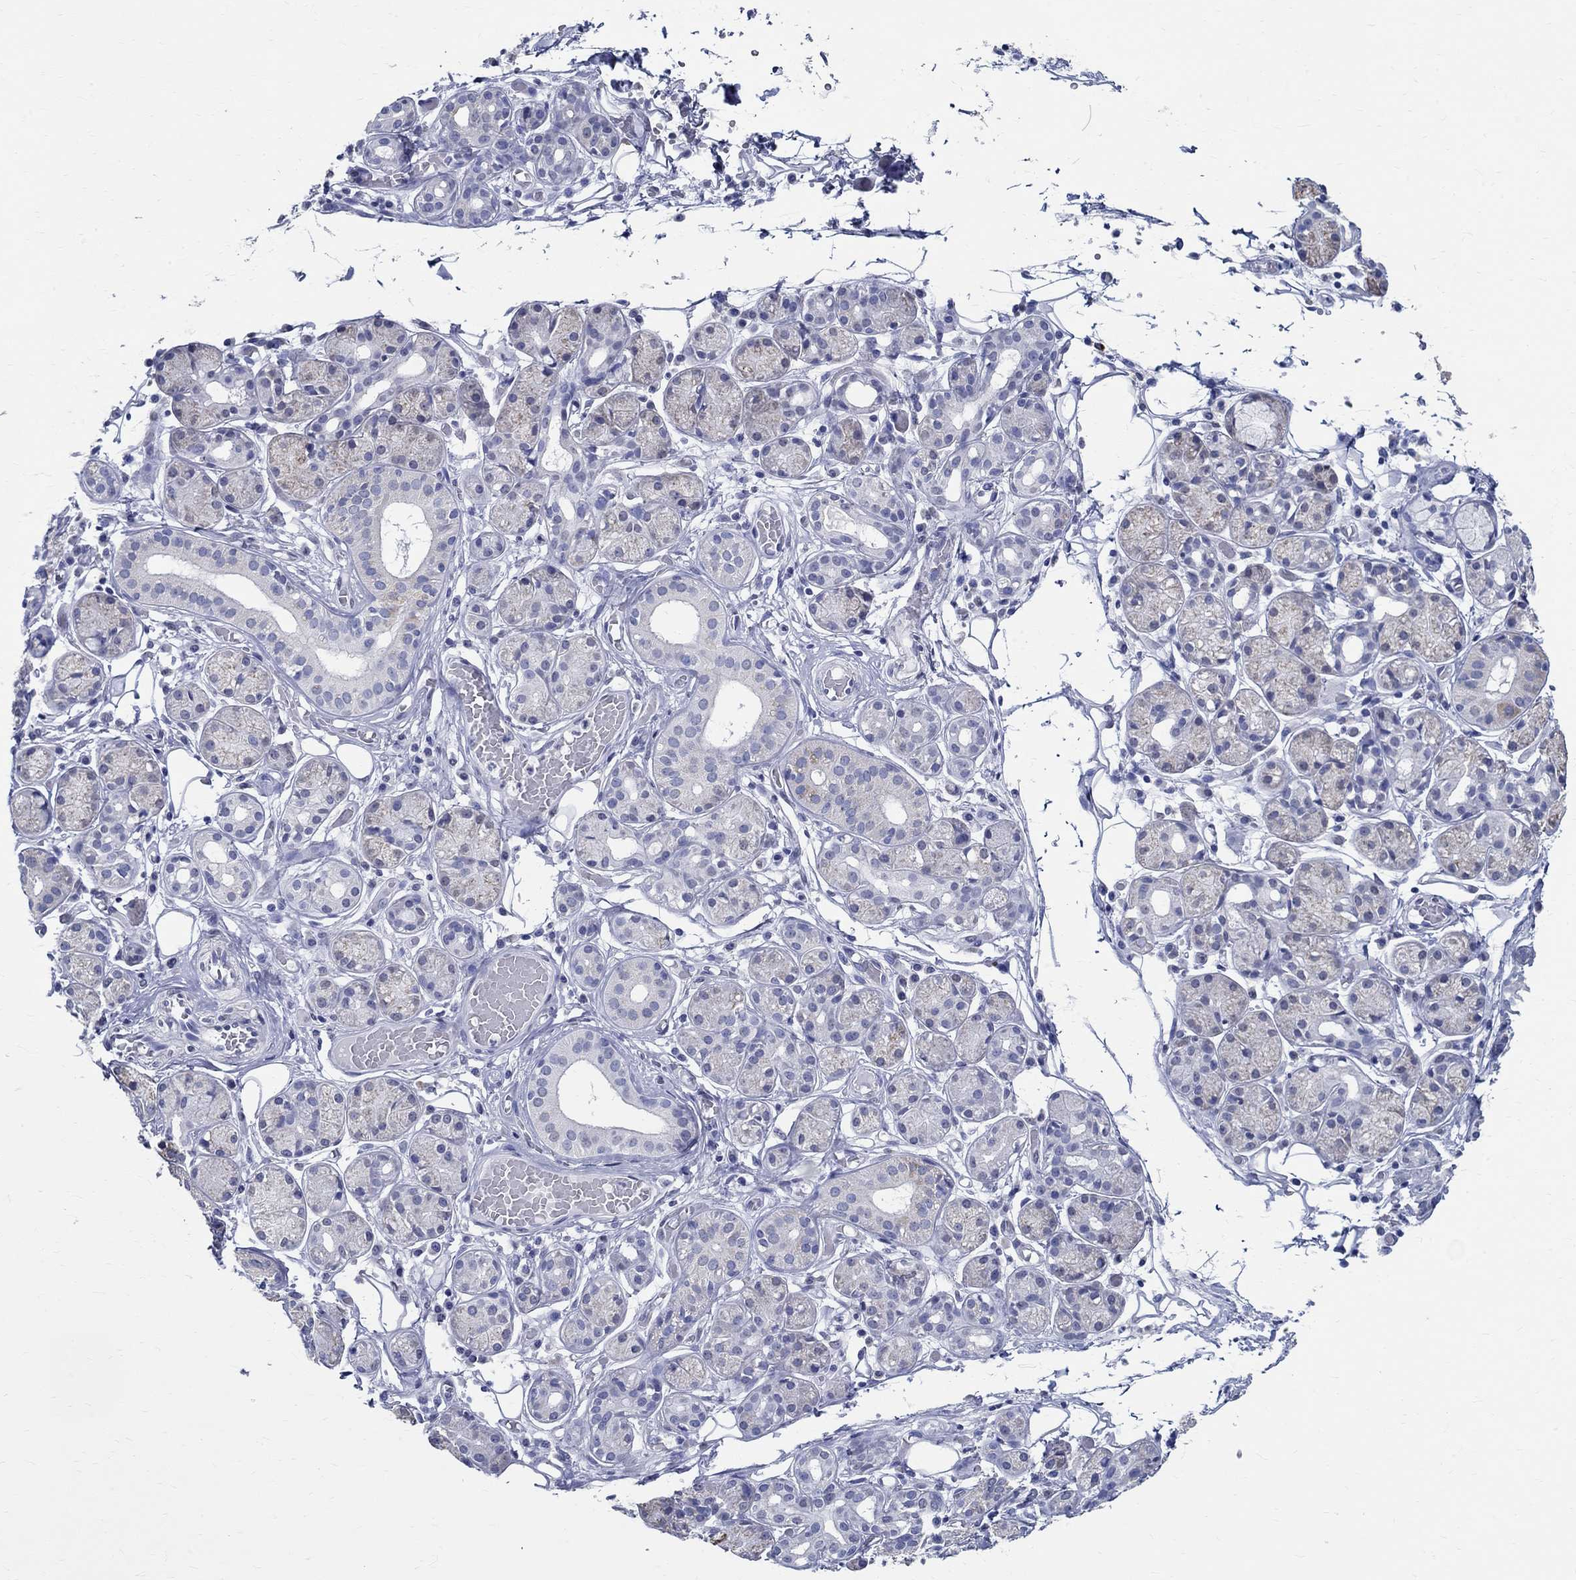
{"staining": {"intensity": "weak", "quantity": "<25%", "location": "cytoplasmic/membranous"}, "tissue": "salivary gland", "cell_type": "Glandular cells", "image_type": "normal", "snomed": [{"axis": "morphology", "description": "Normal tissue, NOS"}, {"axis": "topography", "description": "Salivary gland"}, {"axis": "topography", "description": "Peripheral nerve tissue"}], "caption": "The histopathology image shows no staining of glandular cells in normal salivary gland. (Stains: DAB (3,3'-diaminobenzidine) immunohistochemistry with hematoxylin counter stain, Microscopy: brightfield microscopy at high magnification).", "gene": "TSPAN16", "patient": {"sex": "male", "age": 71}}